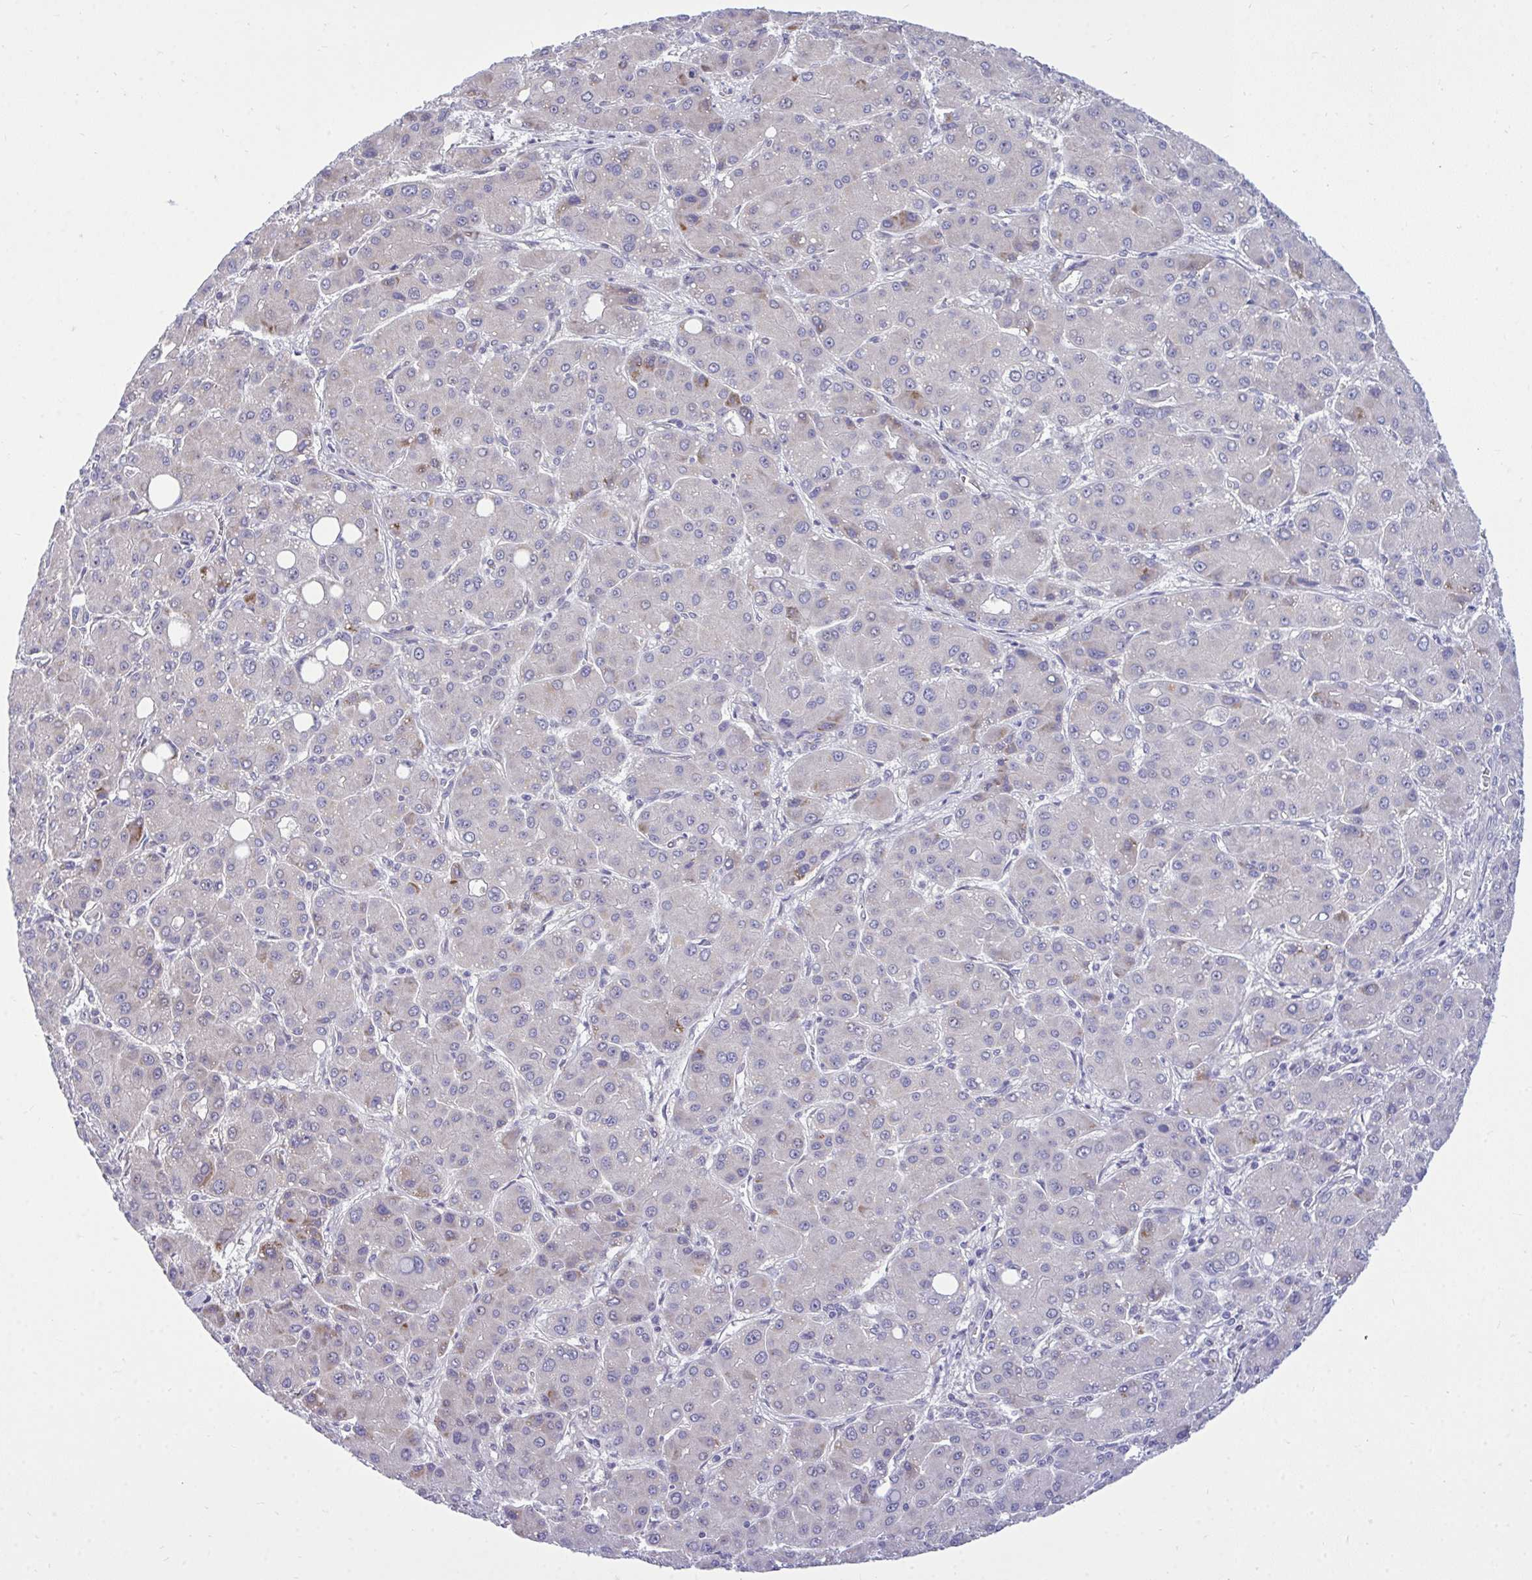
{"staining": {"intensity": "negative", "quantity": "none", "location": "none"}, "tissue": "liver cancer", "cell_type": "Tumor cells", "image_type": "cancer", "snomed": [{"axis": "morphology", "description": "Carcinoma, Hepatocellular, NOS"}, {"axis": "topography", "description": "Liver"}], "caption": "An immunohistochemistry image of hepatocellular carcinoma (liver) is shown. There is no staining in tumor cells of hepatocellular carcinoma (liver).", "gene": "HMBOX1", "patient": {"sex": "male", "age": 55}}